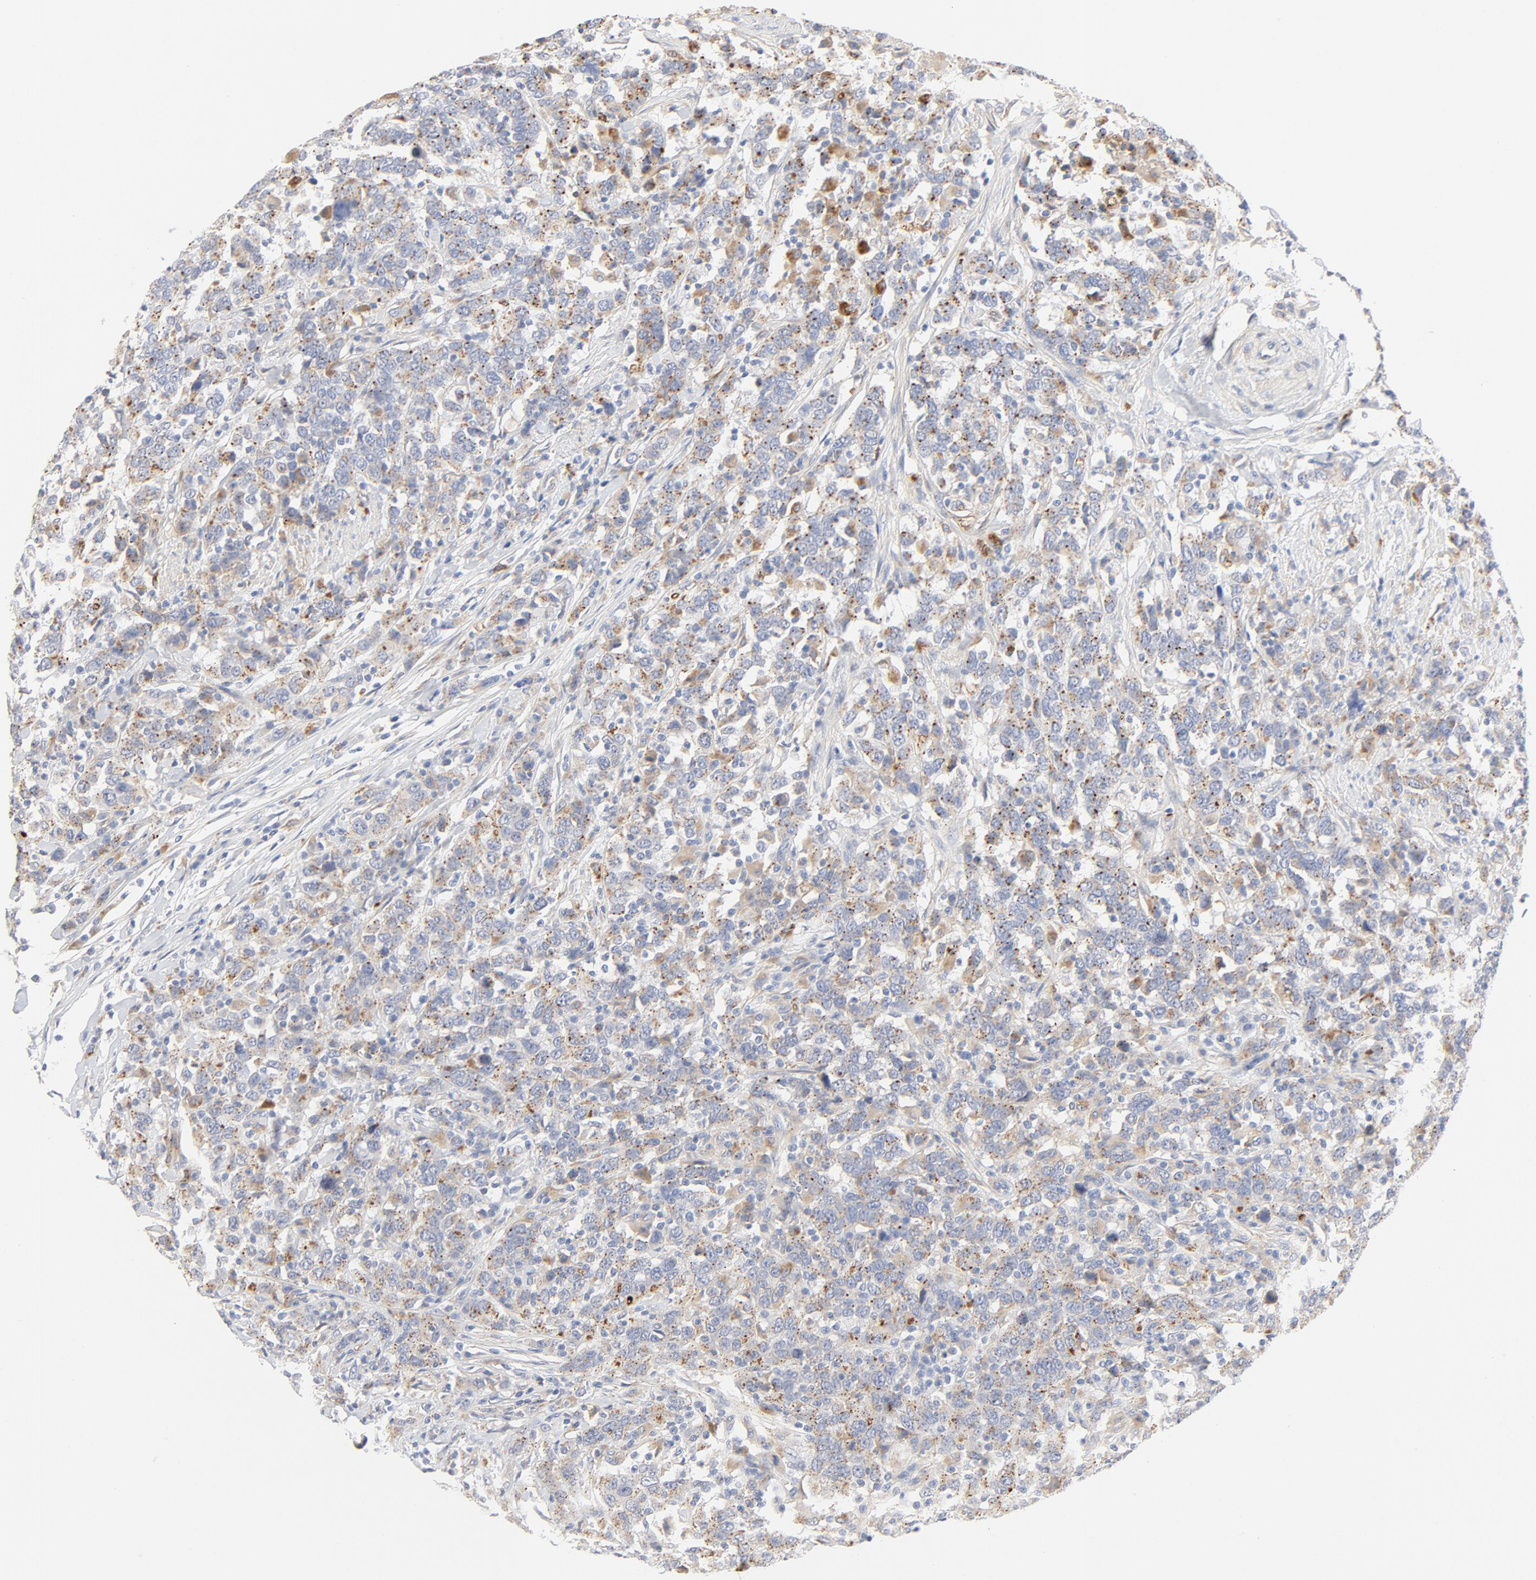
{"staining": {"intensity": "weak", "quantity": "25%-75%", "location": "cytoplasmic/membranous"}, "tissue": "urothelial cancer", "cell_type": "Tumor cells", "image_type": "cancer", "snomed": [{"axis": "morphology", "description": "Urothelial carcinoma, High grade"}, {"axis": "topography", "description": "Urinary bladder"}], "caption": "A high-resolution image shows IHC staining of urothelial cancer, which exhibits weak cytoplasmic/membranous expression in about 25%-75% of tumor cells. (brown staining indicates protein expression, while blue staining denotes nuclei).", "gene": "MAGEB17", "patient": {"sex": "male", "age": 61}}